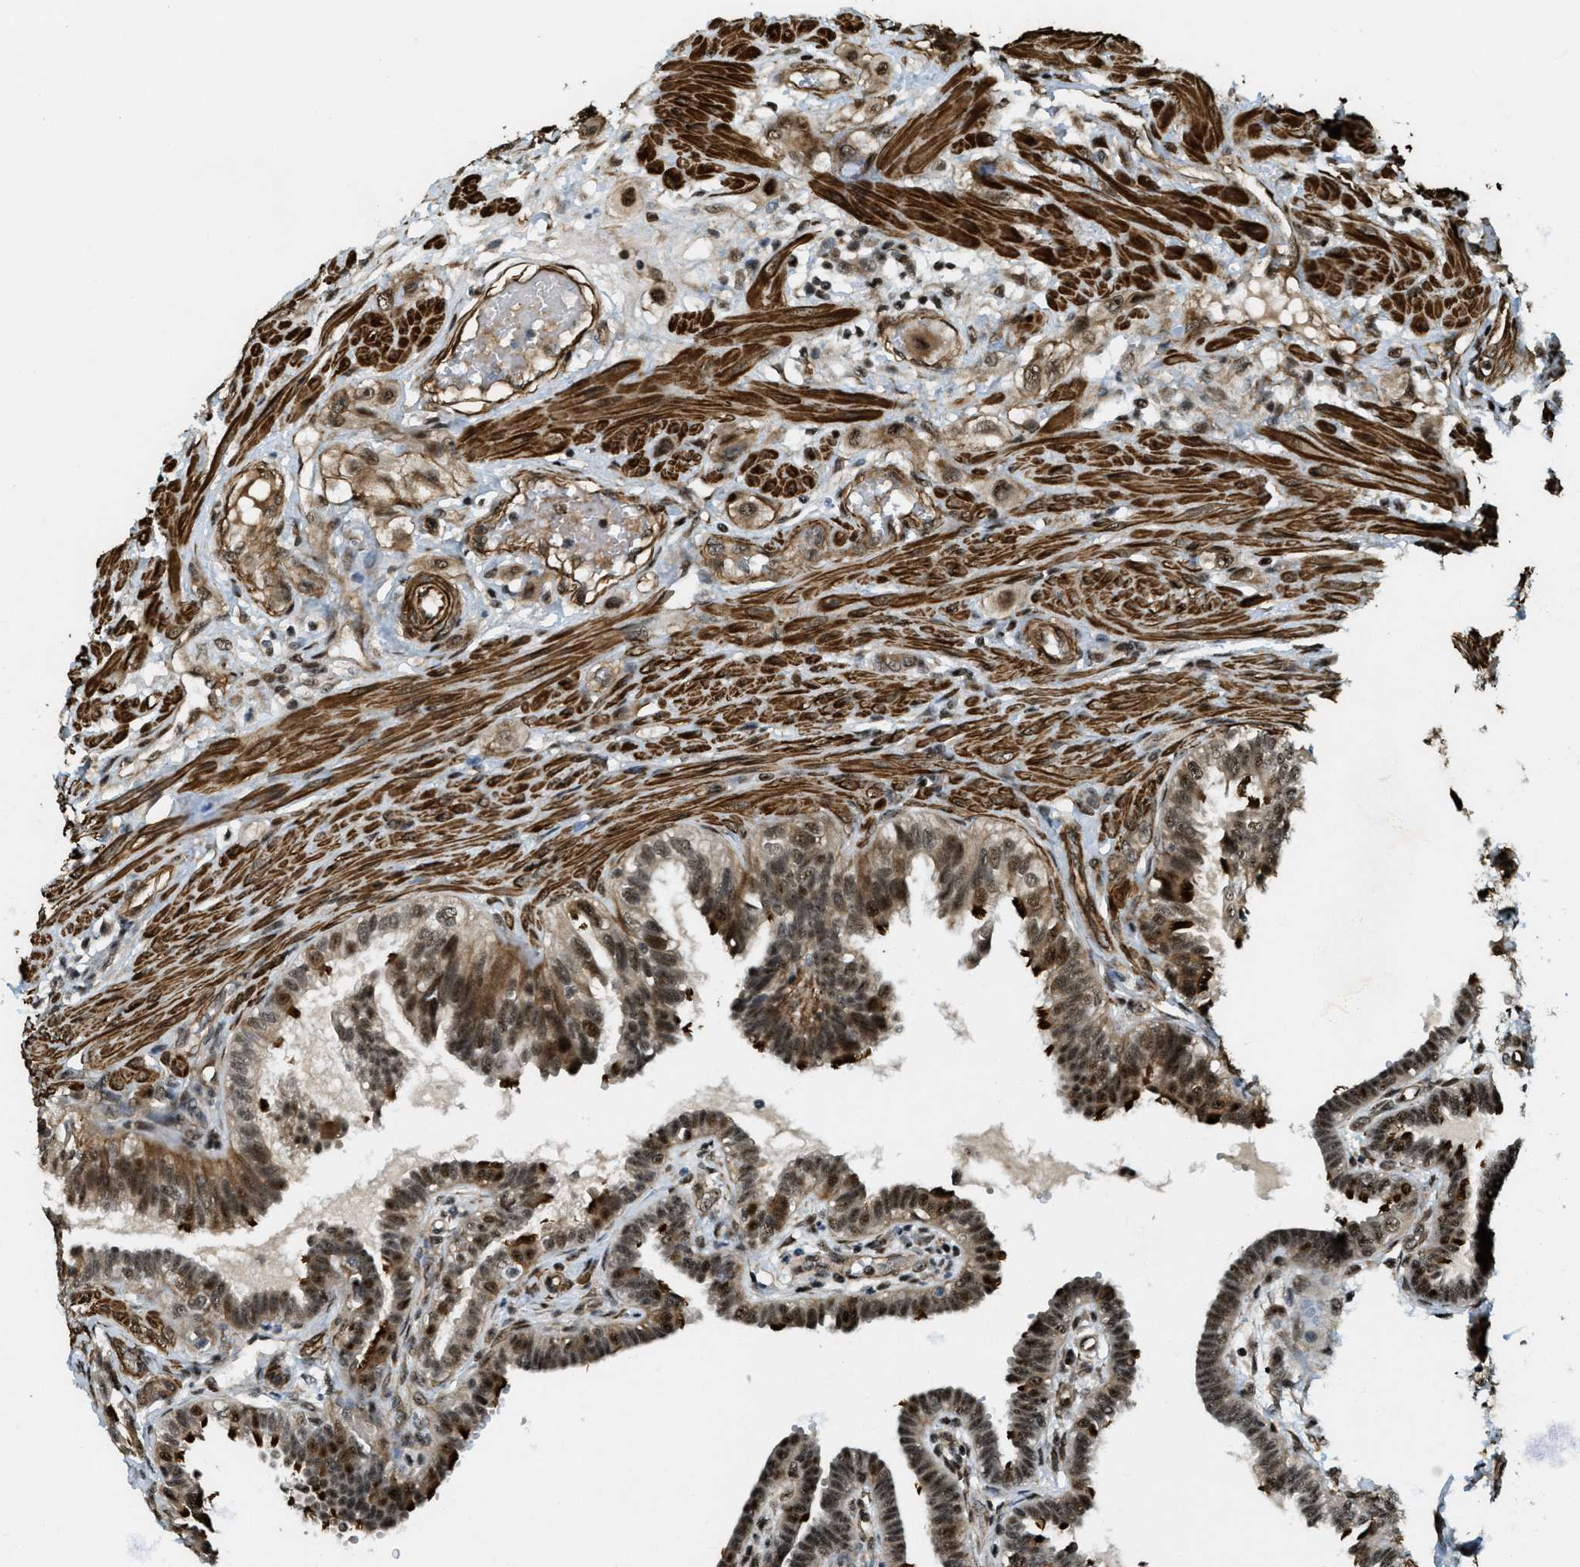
{"staining": {"intensity": "strong", "quantity": ">75%", "location": "cytoplasmic/membranous,nuclear"}, "tissue": "fallopian tube", "cell_type": "Glandular cells", "image_type": "normal", "snomed": [{"axis": "morphology", "description": "Normal tissue, NOS"}, {"axis": "topography", "description": "Fallopian tube"}, {"axis": "topography", "description": "Placenta"}], "caption": "Protein staining of normal fallopian tube reveals strong cytoplasmic/membranous,nuclear positivity in approximately >75% of glandular cells. (Stains: DAB in brown, nuclei in blue, Microscopy: brightfield microscopy at high magnification).", "gene": "CFAP36", "patient": {"sex": "female", "age": 34}}